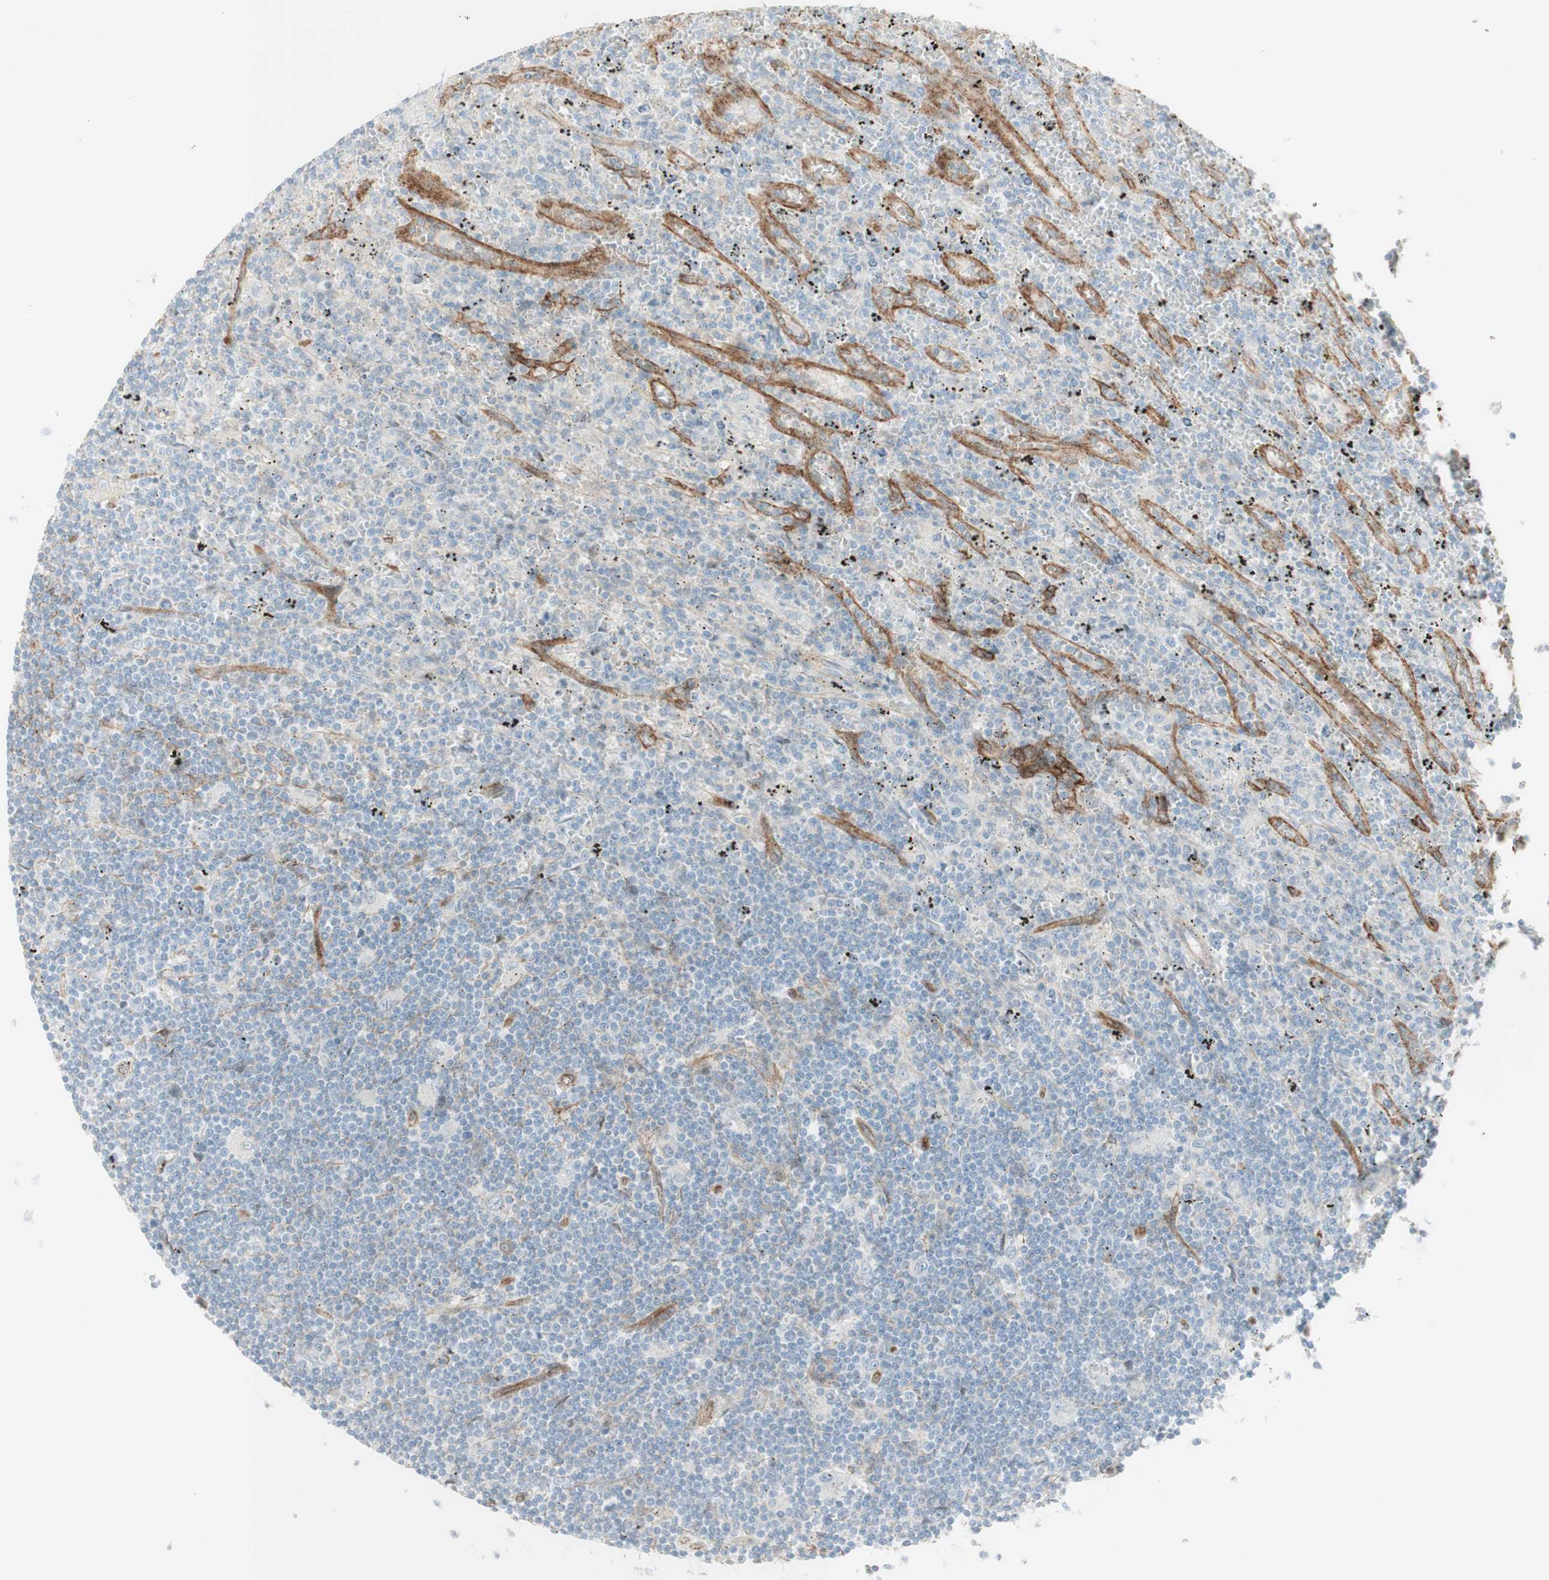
{"staining": {"intensity": "weak", "quantity": "<25%", "location": "cytoplasmic/membranous"}, "tissue": "lymphoma", "cell_type": "Tumor cells", "image_type": "cancer", "snomed": [{"axis": "morphology", "description": "Malignant lymphoma, non-Hodgkin's type, Low grade"}, {"axis": "topography", "description": "Spleen"}], "caption": "The immunohistochemistry (IHC) photomicrograph has no significant expression in tumor cells of lymphoma tissue.", "gene": "MYO6", "patient": {"sex": "male", "age": 76}}